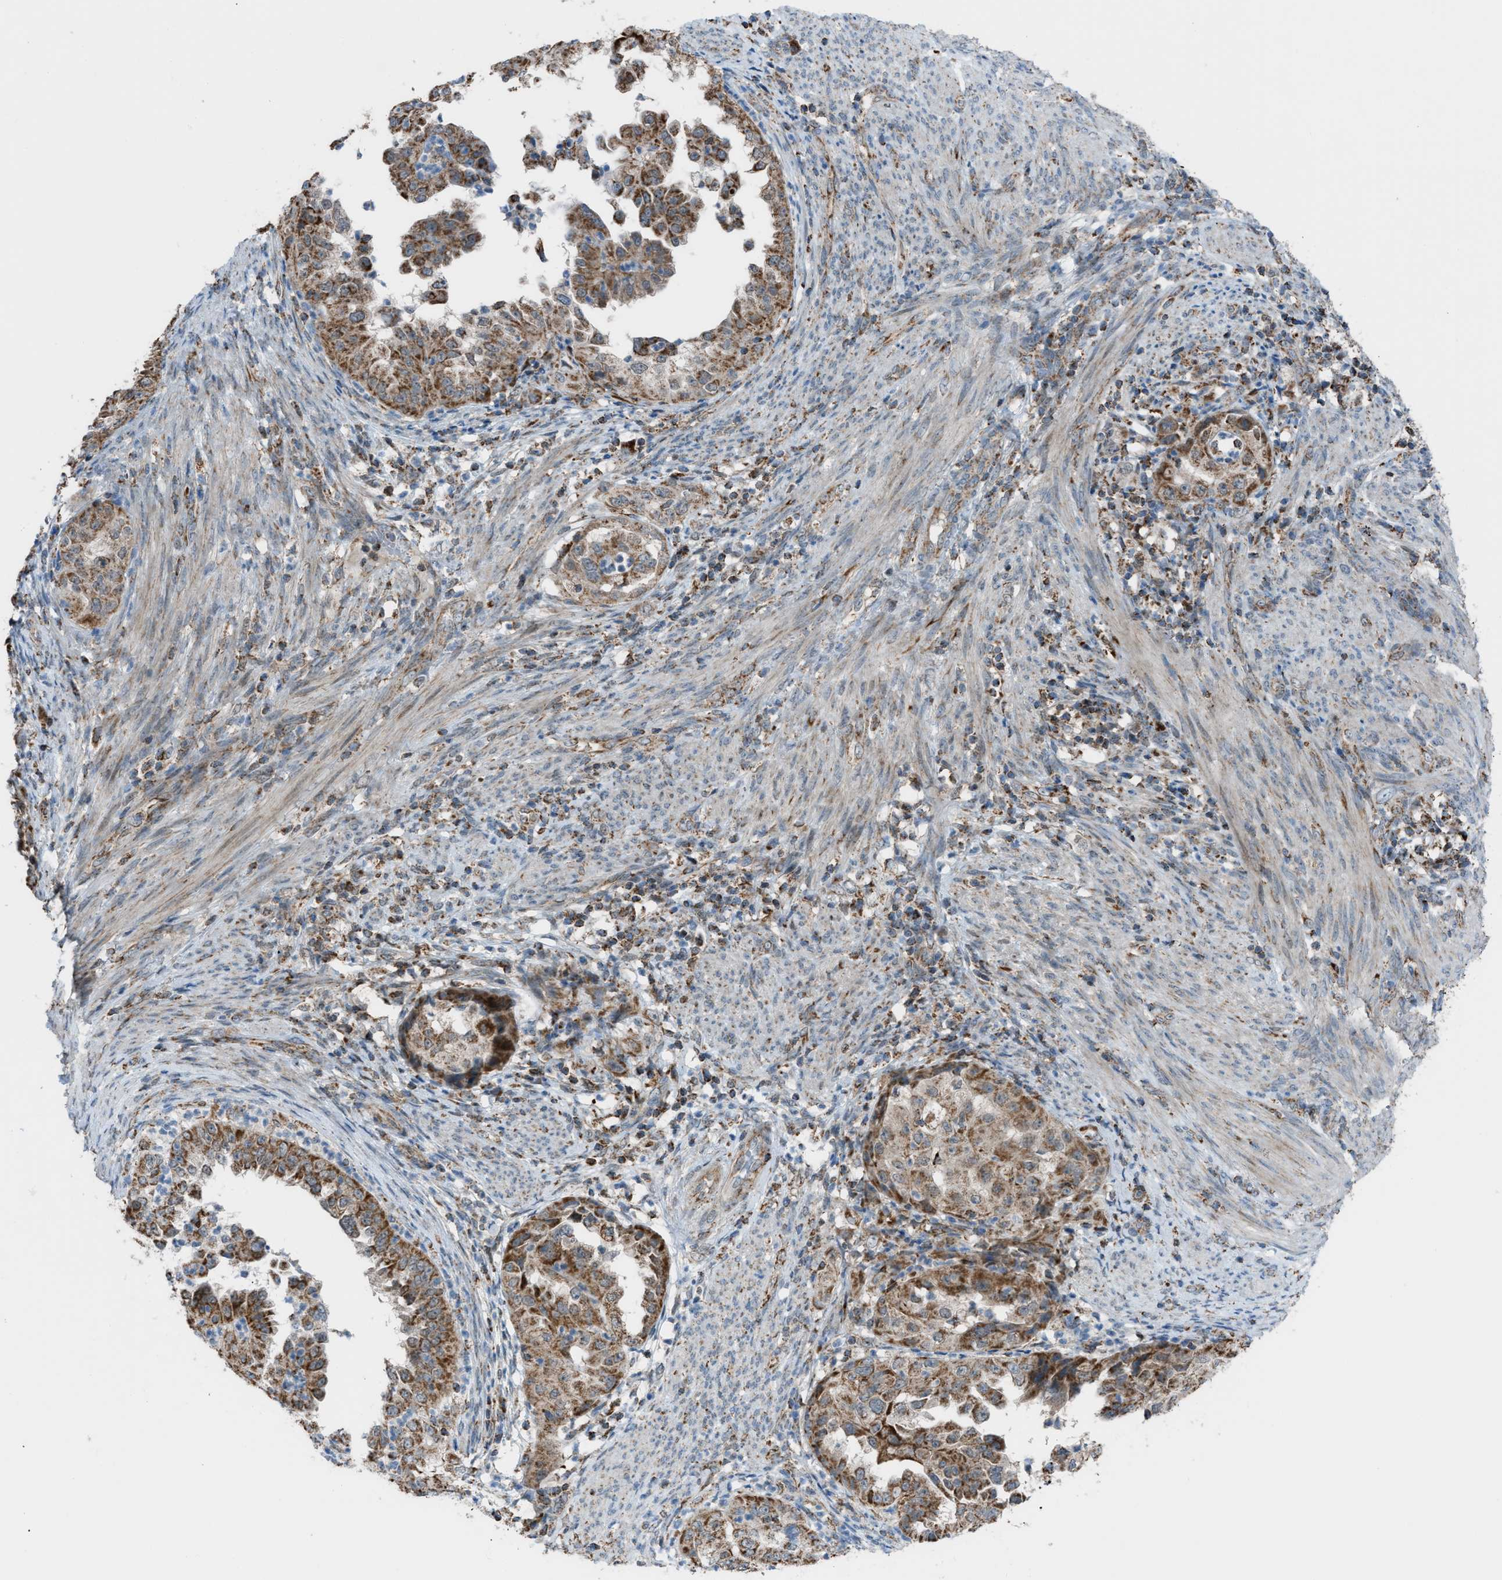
{"staining": {"intensity": "moderate", "quantity": ">75%", "location": "cytoplasmic/membranous"}, "tissue": "endometrial cancer", "cell_type": "Tumor cells", "image_type": "cancer", "snomed": [{"axis": "morphology", "description": "Adenocarcinoma, NOS"}, {"axis": "topography", "description": "Endometrium"}], "caption": "A micrograph of endometrial adenocarcinoma stained for a protein reveals moderate cytoplasmic/membranous brown staining in tumor cells. (brown staining indicates protein expression, while blue staining denotes nuclei).", "gene": "SRM", "patient": {"sex": "female", "age": 85}}